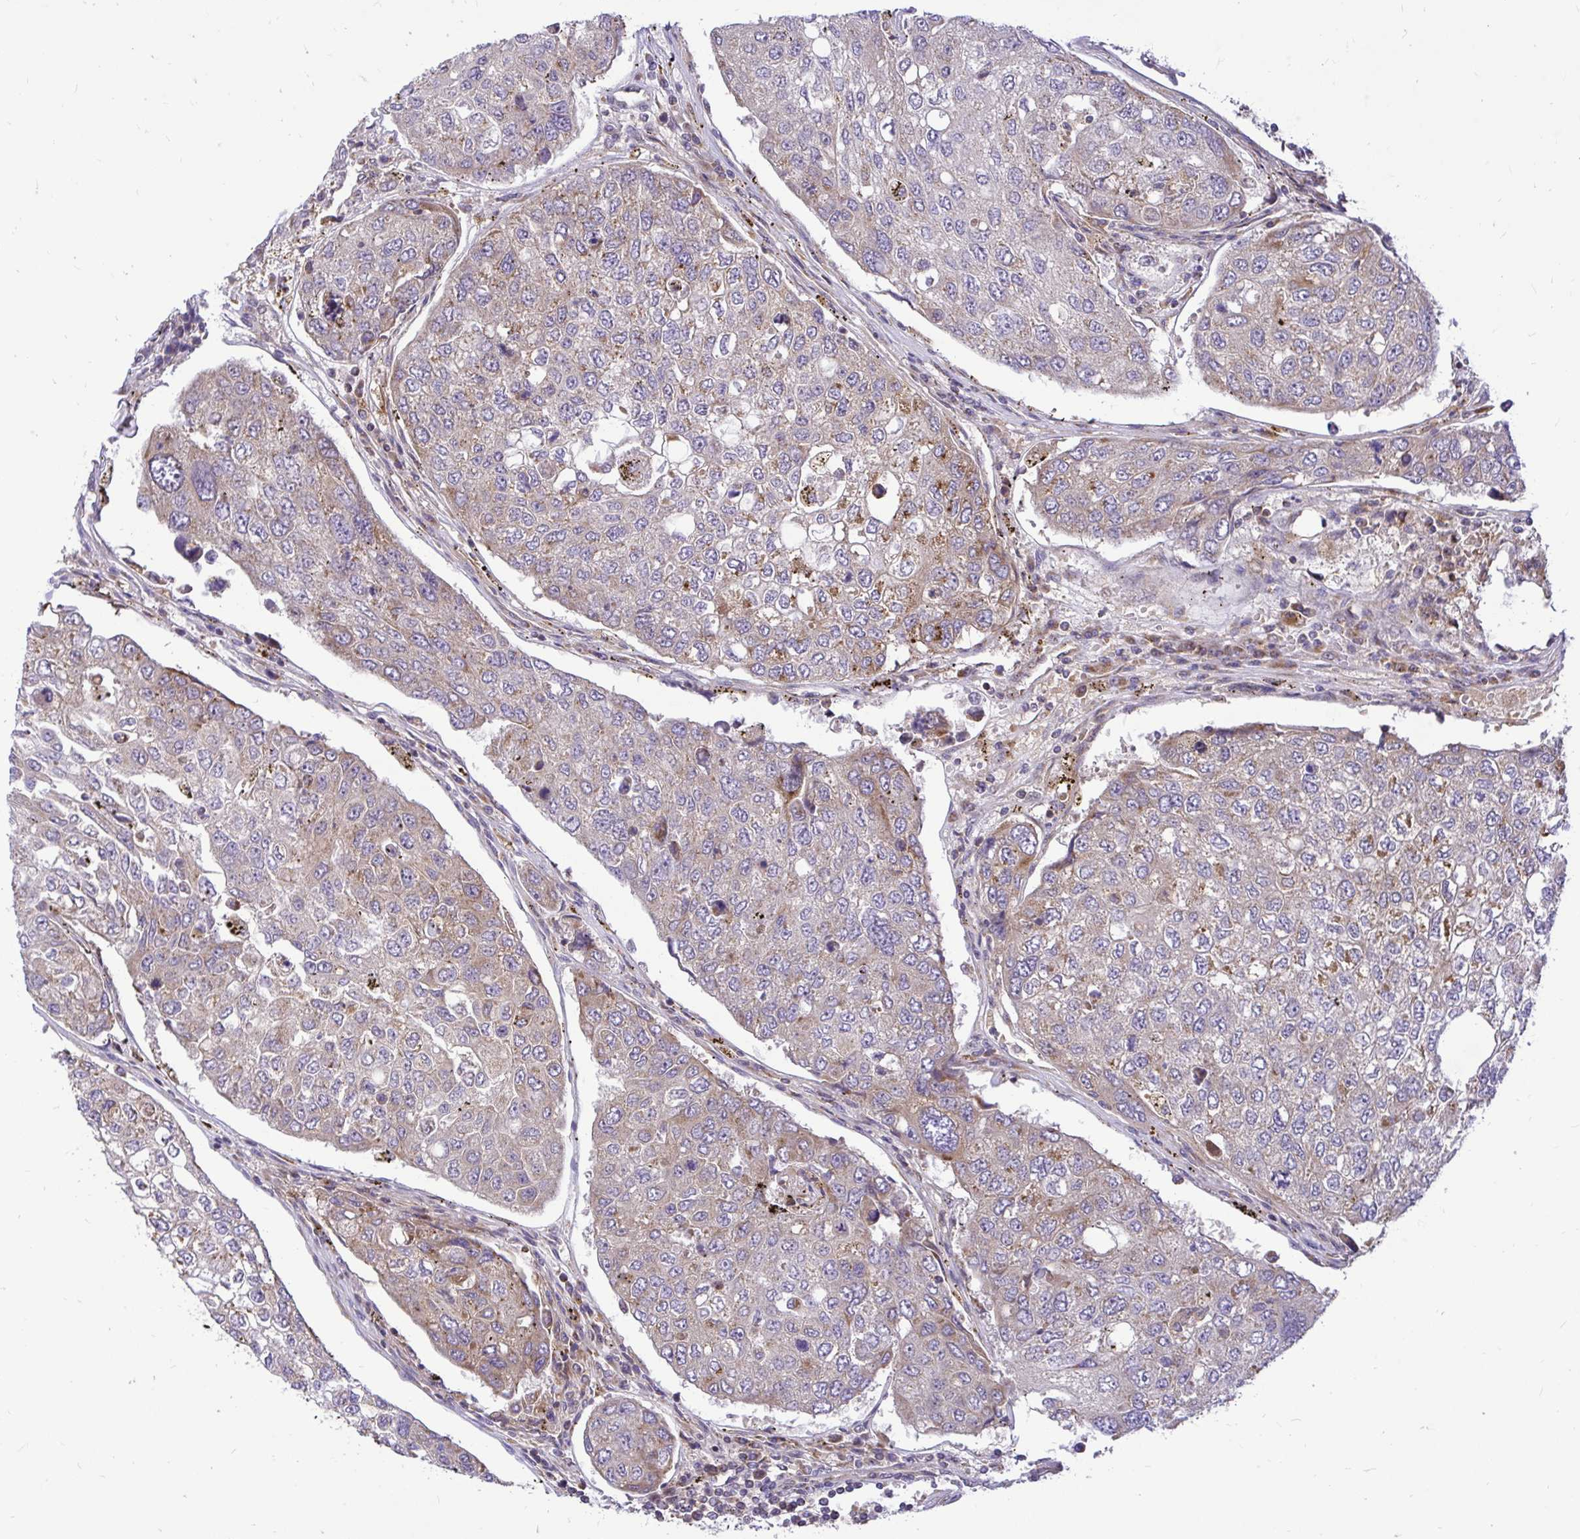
{"staining": {"intensity": "moderate", "quantity": "25%-75%", "location": "cytoplasmic/membranous"}, "tissue": "urothelial cancer", "cell_type": "Tumor cells", "image_type": "cancer", "snomed": [{"axis": "morphology", "description": "Urothelial carcinoma, High grade"}, {"axis": "topography", "description": "Lymph node"}, {"axis": "topography", "description": "Urinary bladder"}], "caption": "Immunohistochemistry (IHC) micrograph of neoplastic tissue: high-grade urothelial carcinoma stained using immunohistochemistry exhibits medium levels of moderate protein expression localized specifically in the cytoplasmic/membranous of tumor cells, appearing as a cytoplasmic/membranous brown color.", "gene": "VTI1B", "patient": {"sex": "male", "age": 51}}